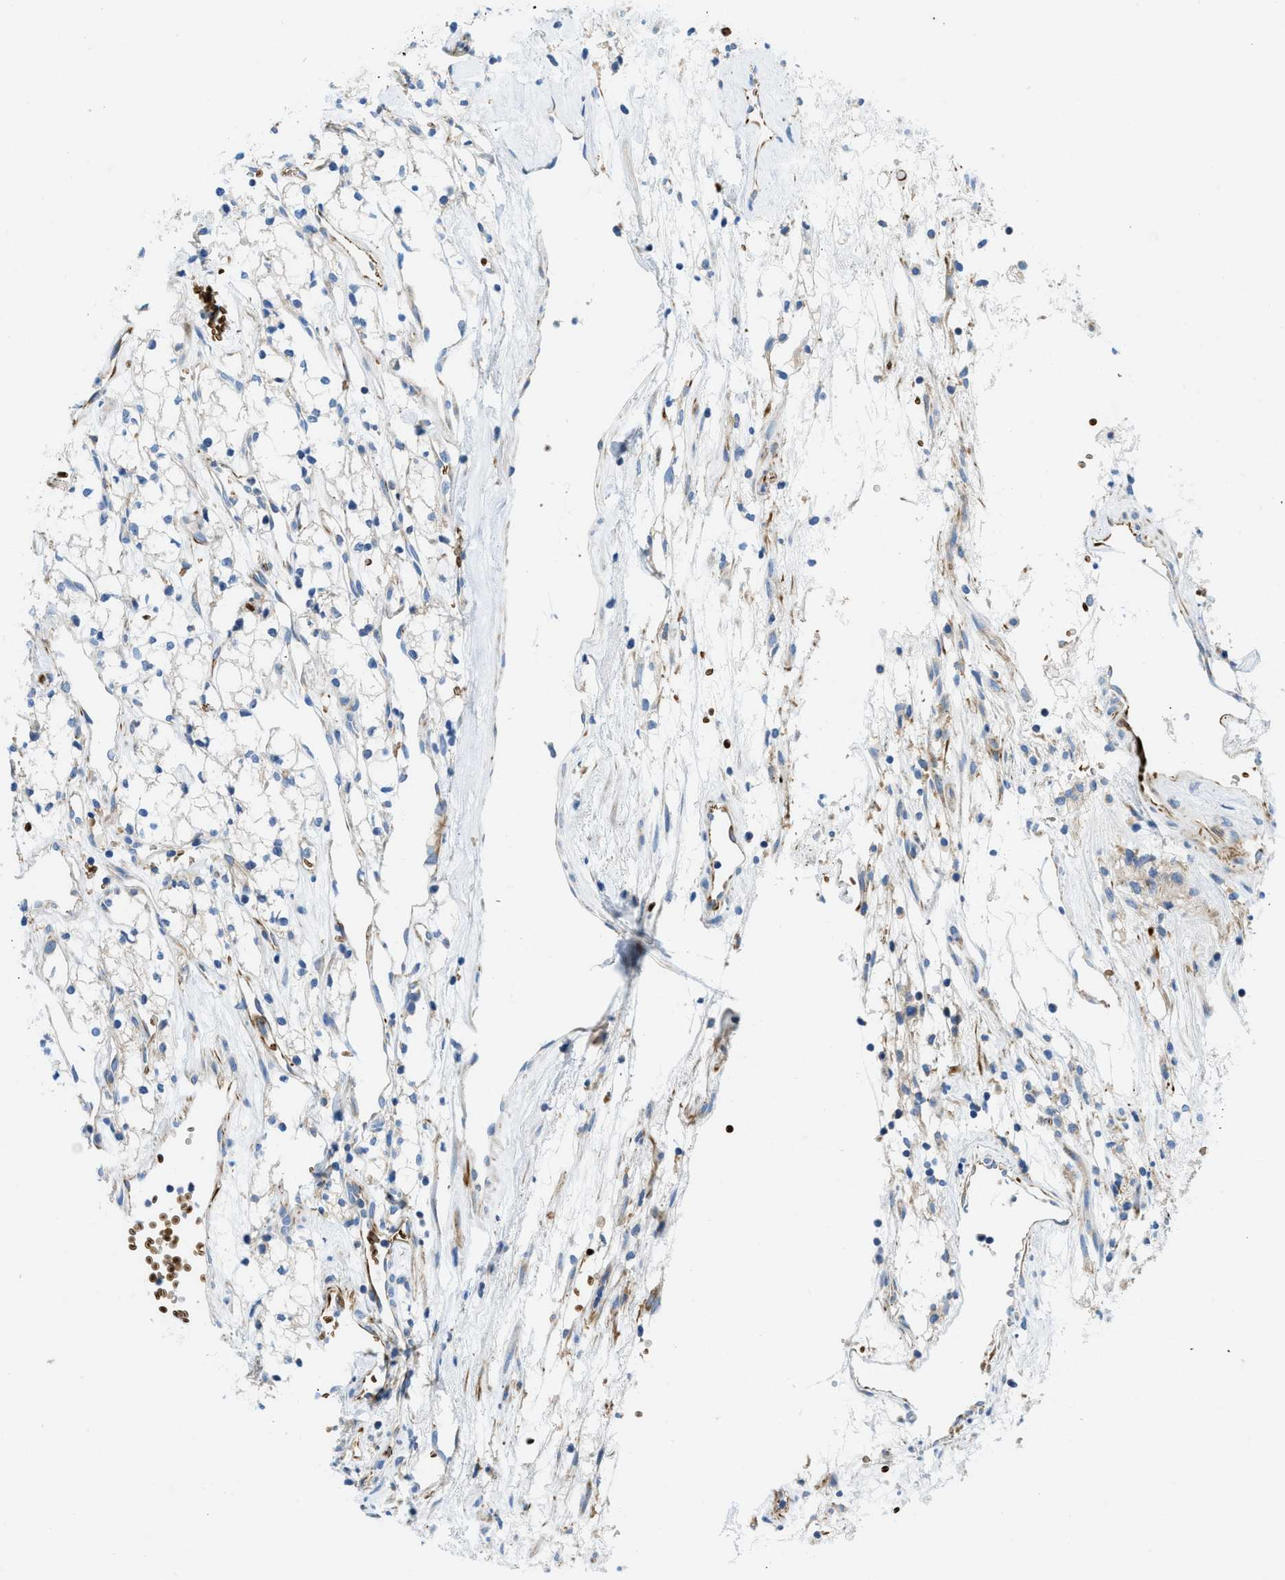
{"staining": {"intensity": "weak", "quantity": "<25%", "location": "cytoplasmic/membranous"}, "tissue": "renal cancer", "cell_type": "Tumor cells", "image_type": "cancer", "snomed": [{"axis": "morphology", "description": "Adenocarcinoma, NOS"}, {"axis": "topography", "description": "Kidney"}], "caption": "Tumor cells are negative for protein expression in human adenocarcinoma (renal).", "gene": "ZNF831", "patient": {"sex": "male", "age": 59}}